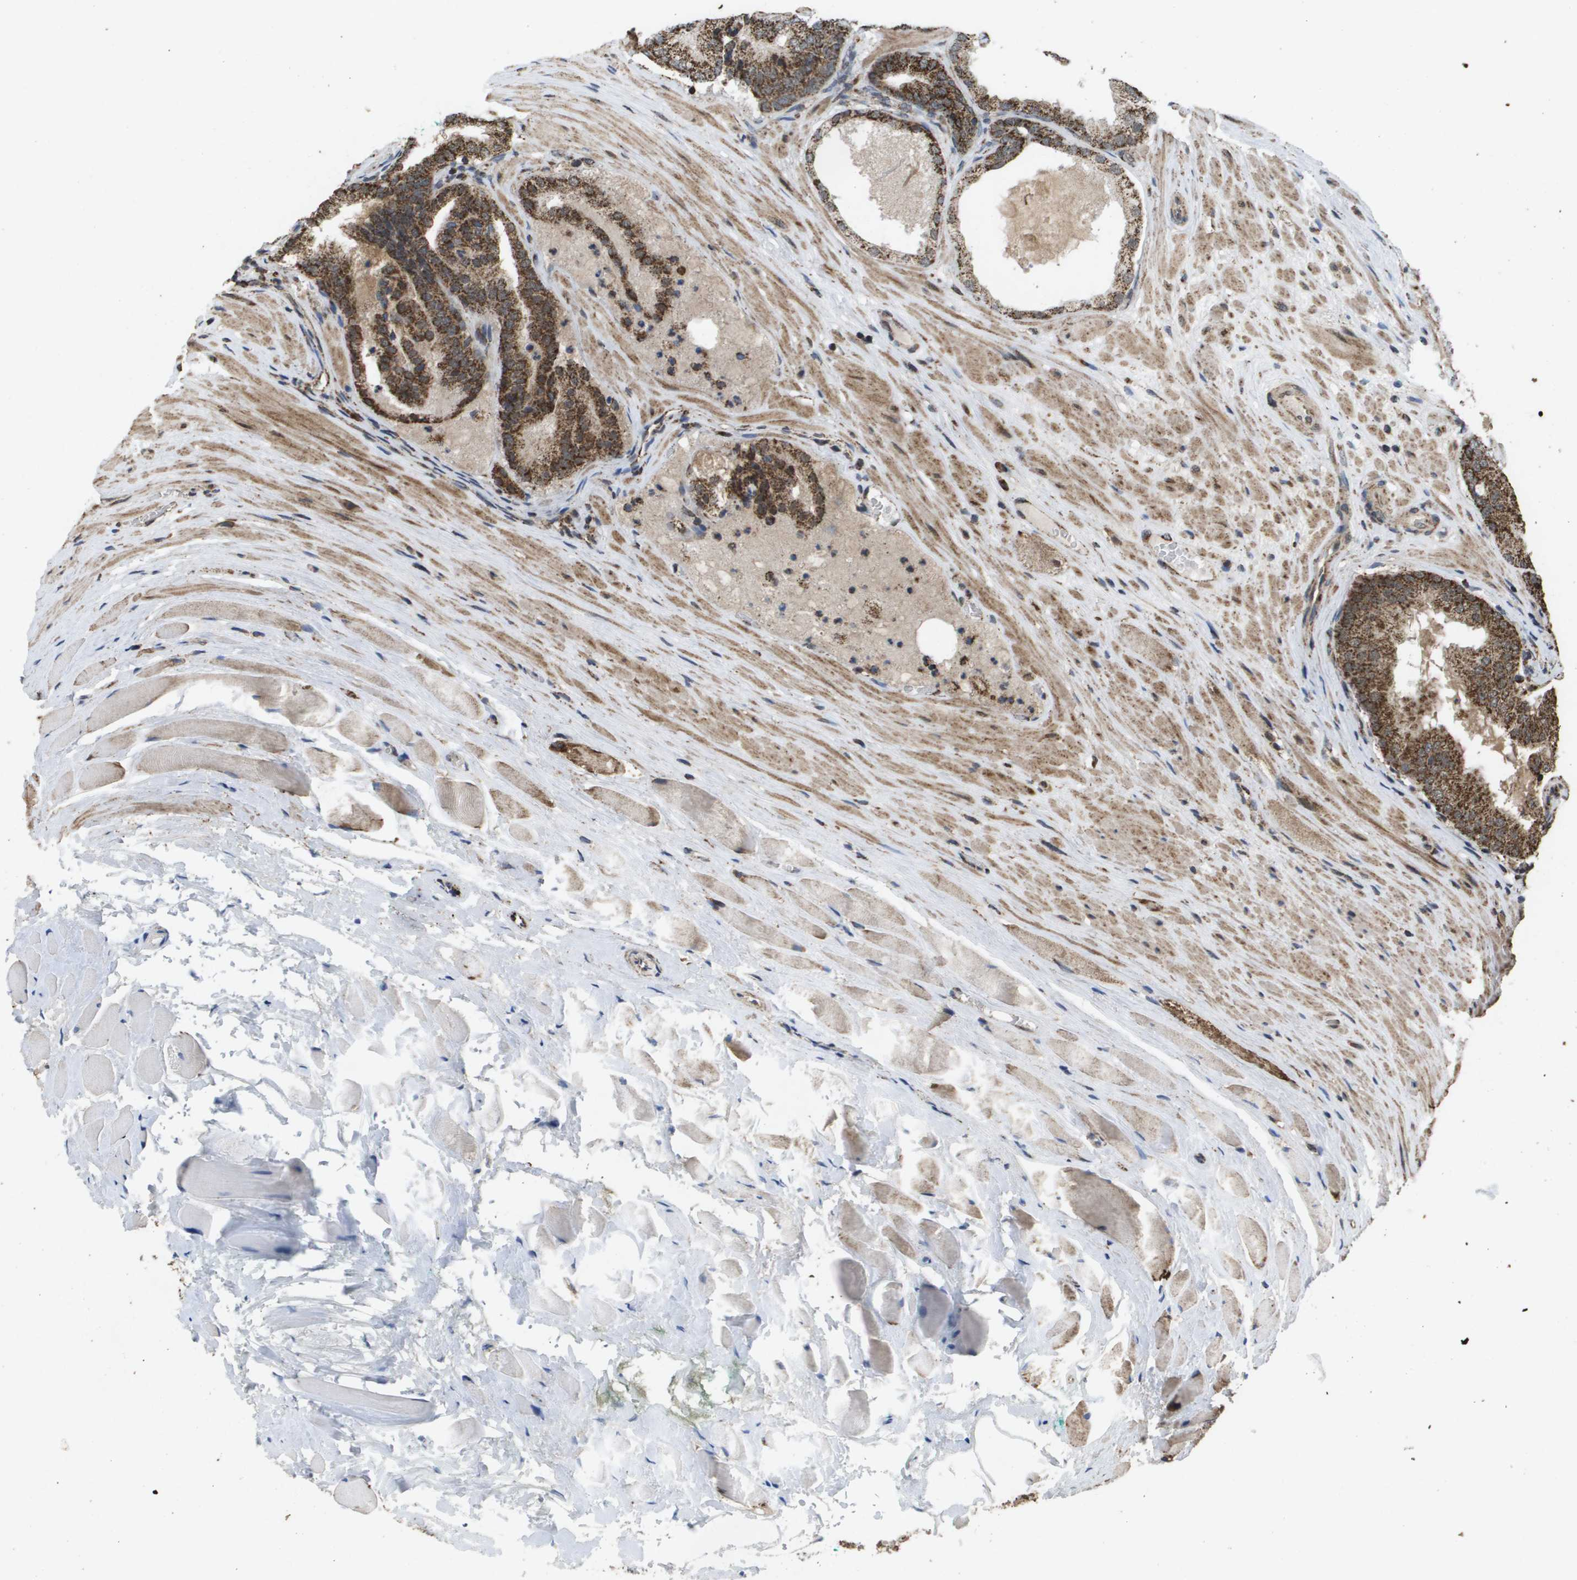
{"staining": {"intensity": "moderate", "quantity": ">75%", "location": "cytoplasmic/membranous"}, "tissue": "prostate cancer", "cell_type": "Tumor cells", "image_type": "cancer", "snomed": [{"axis": "morphology", "description": "Adenocarcinoma, High grade"}, {"axis": "topography", "description": "Prostate"}], "caption": "High-power microscopy captured an immunohistochemistry (IHC) image of prostate adenocarcinoma (high-grade), revealing moderate cytoplasmic/membranous expression in approximately >75% of tumor cells.", "gene": "HSPE1", "patient": {"sex": "male", "age": 59}}